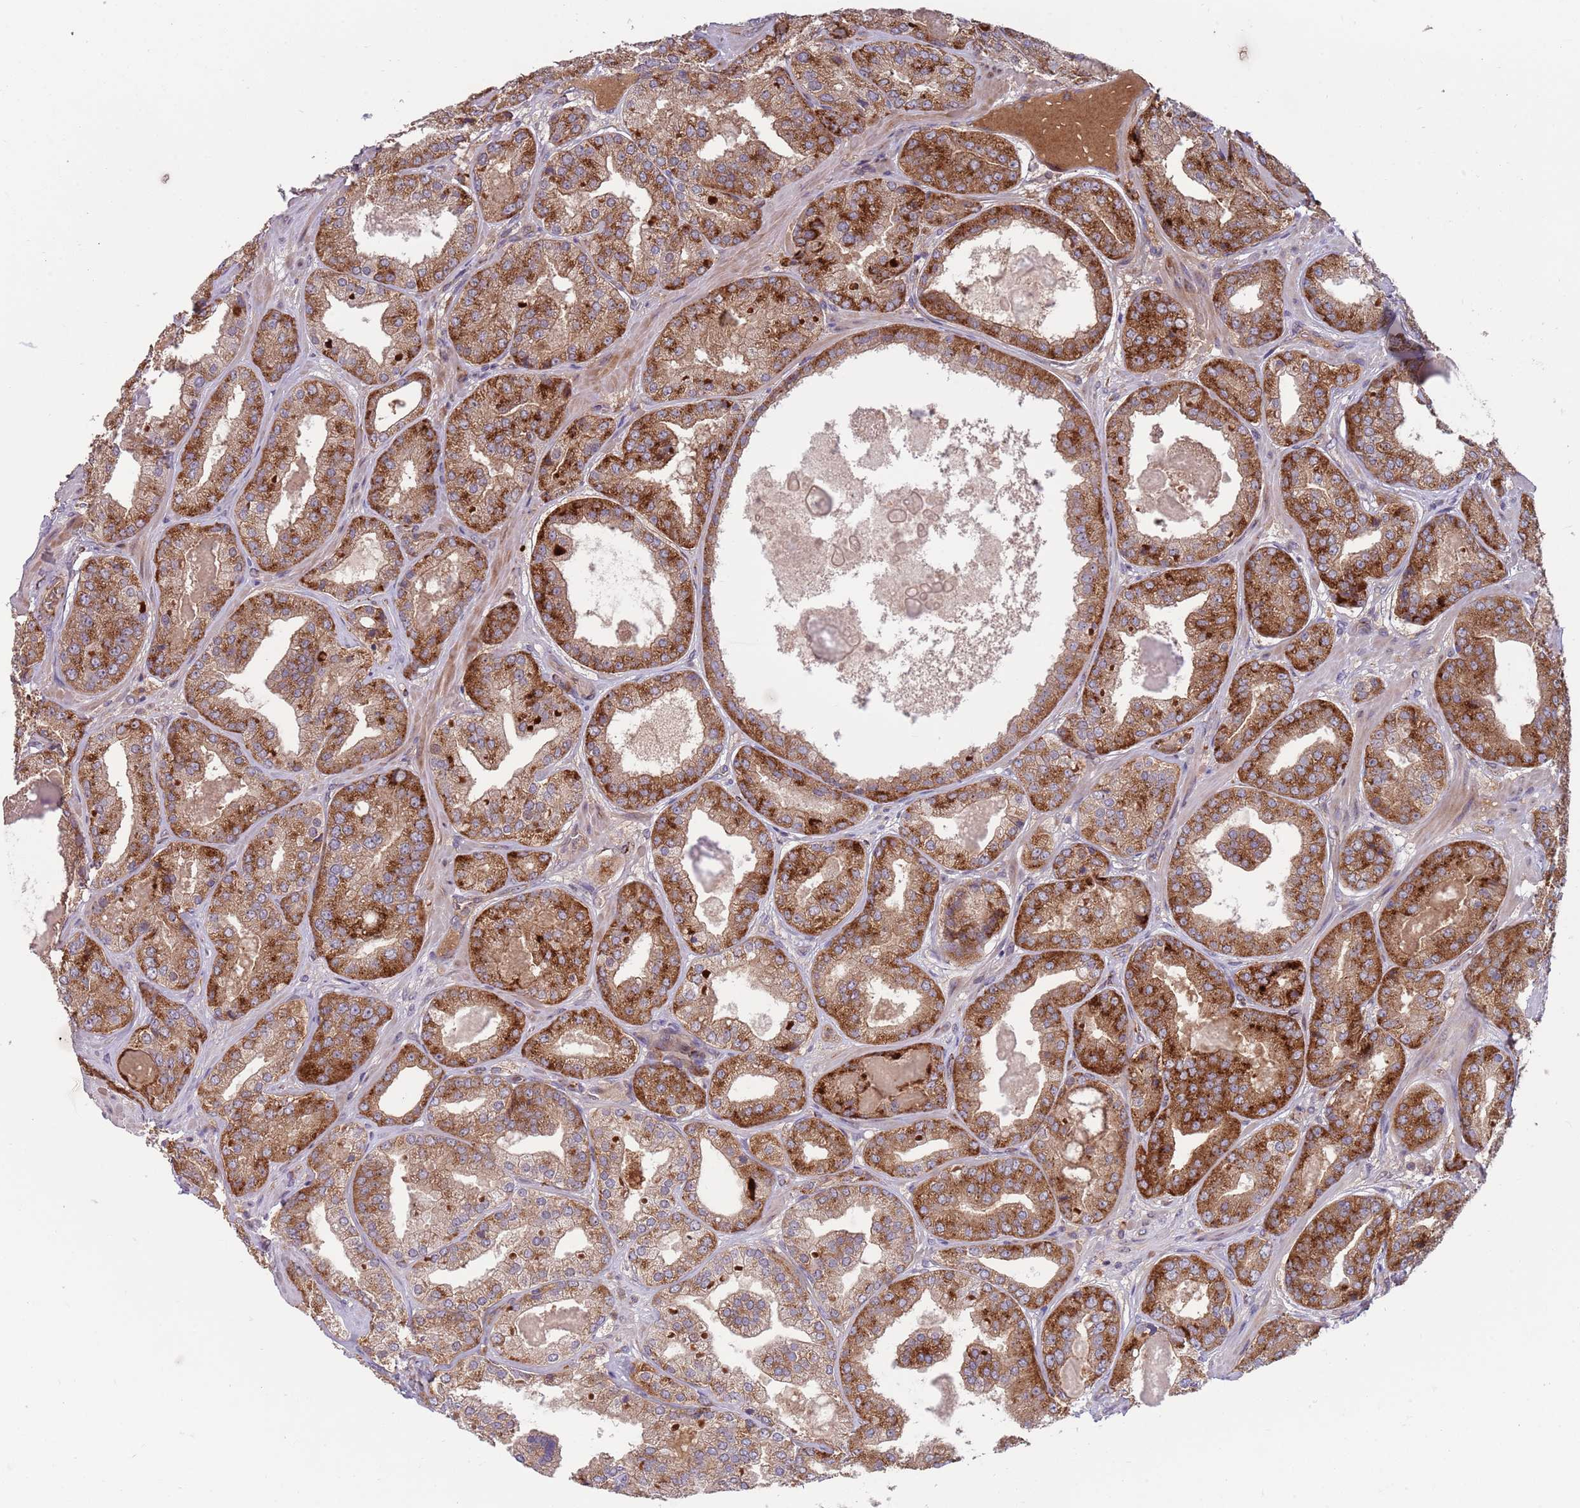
{"staining": {"intensity": "strong", "quantity": ">75%", "location": "cytoplasmic/membranous"}, "tissue": "prostate cancer", "cell_type": "Tumor cells", "image_type": "cancer", "snomed": [{"axis": "morphology", "description": "Adenocarcinoma, High grade"}, {"axis": "topography", "description": "Prostate"}], "caption": "Protein analysis of prostate cancer tissue demonstrates strong cytoplasmic/membranous expression in approximately >75% of tumor cells. (Brightfield microscopy of DAB IHC at high magnification).", "gene": "BTBD7", "patient": {"sex": "male", "age": 63}}